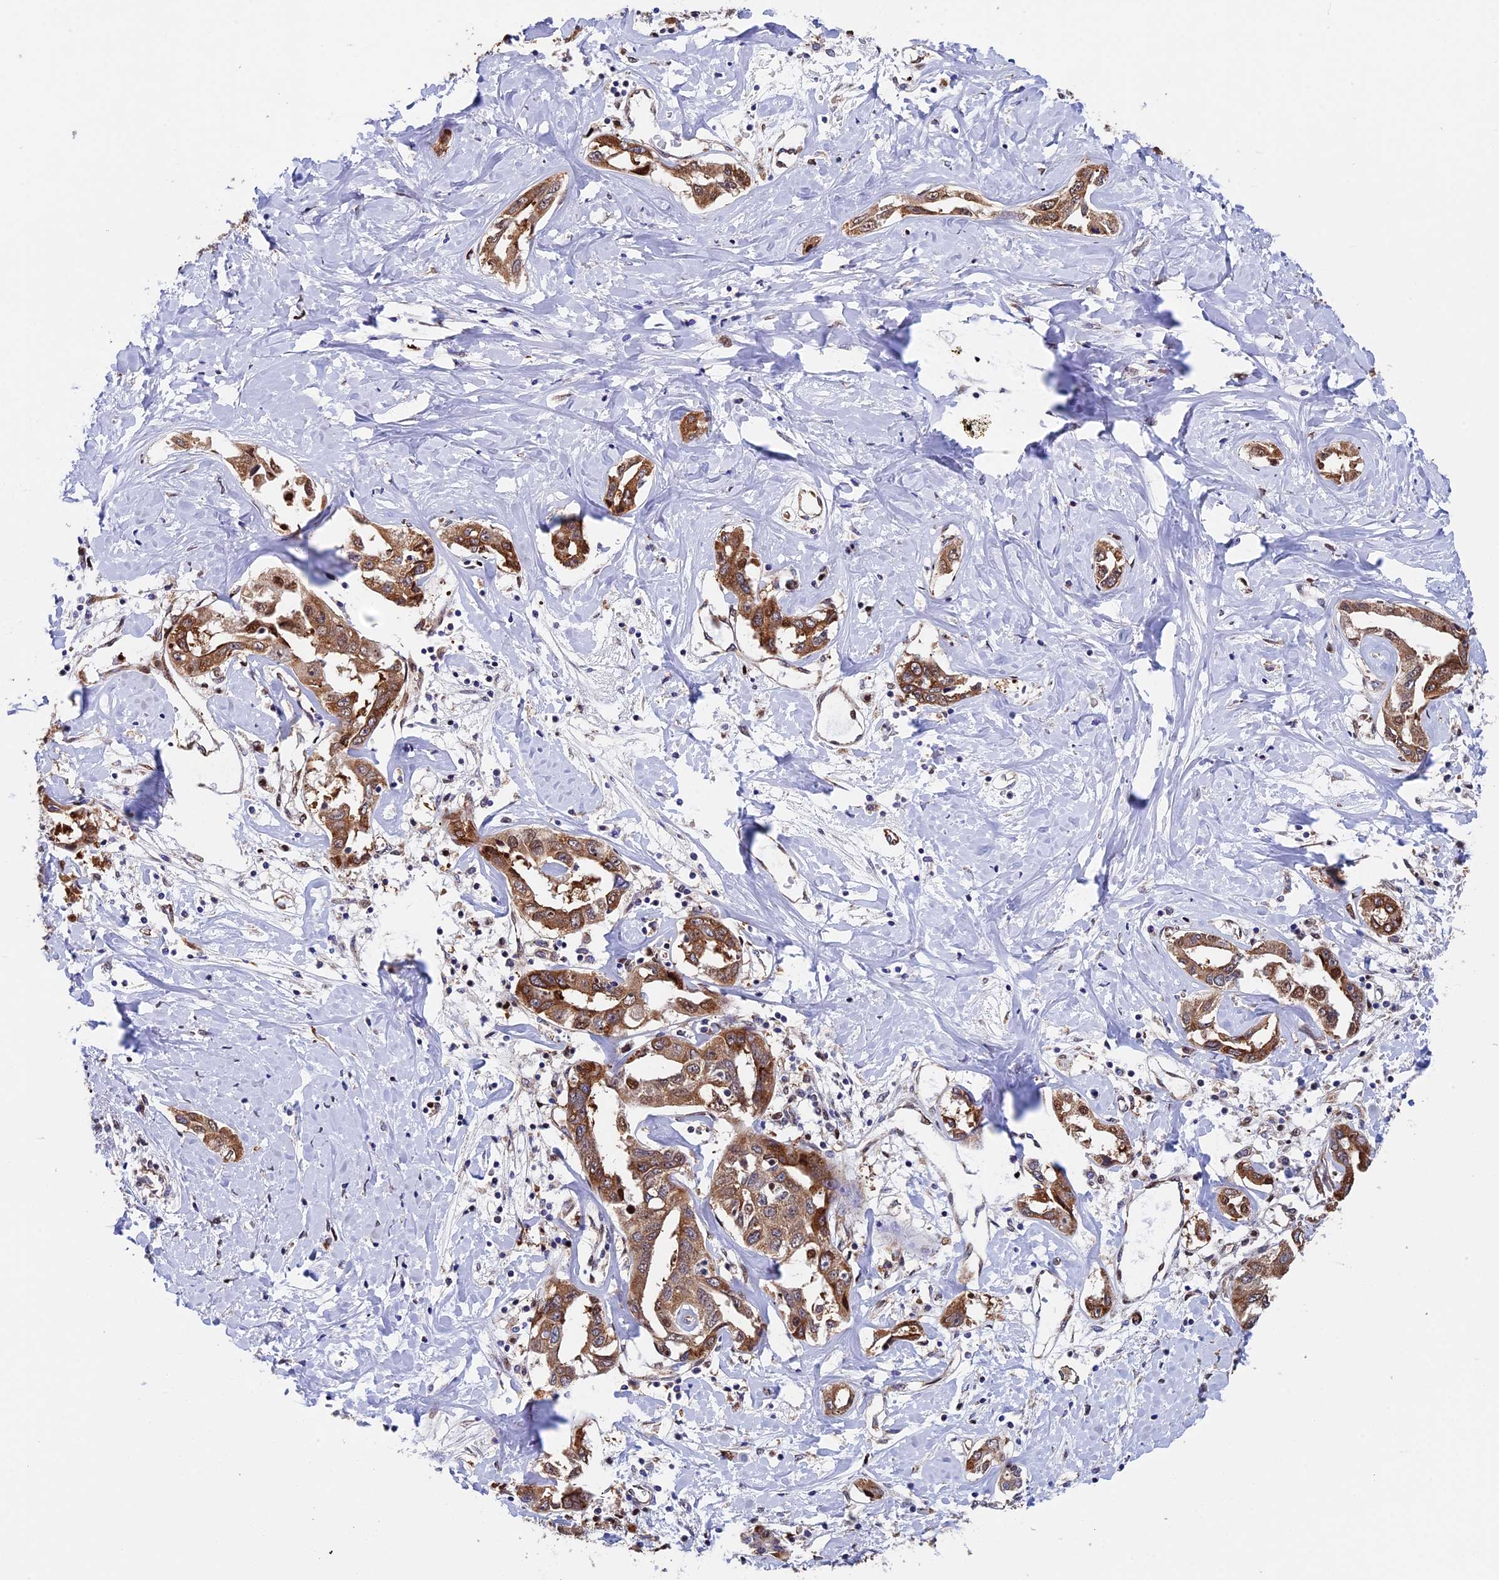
{"staining": {"intensity": "strong", "quantity": ">75%", "location": "cytoplasmic/membranous,nuclear"}, "tissue": "liver cancer", "cell_type": "Tumor cells", "image_type": "cancer", "snomed": [{"axis": "morphology", "description": "Cholangiocarcinoma"}, {"axis": "topography", "description": "Liver"}], "caption": "Immunohistochemistry of human cholangiocarcinoma (liver) shows high levels of strong cytoplasmic/membranous and nuclear staining in approximately >75% of tumor cells.", "gene": "SLC9A5", "patient": {"sex": "male", "age": 59}}